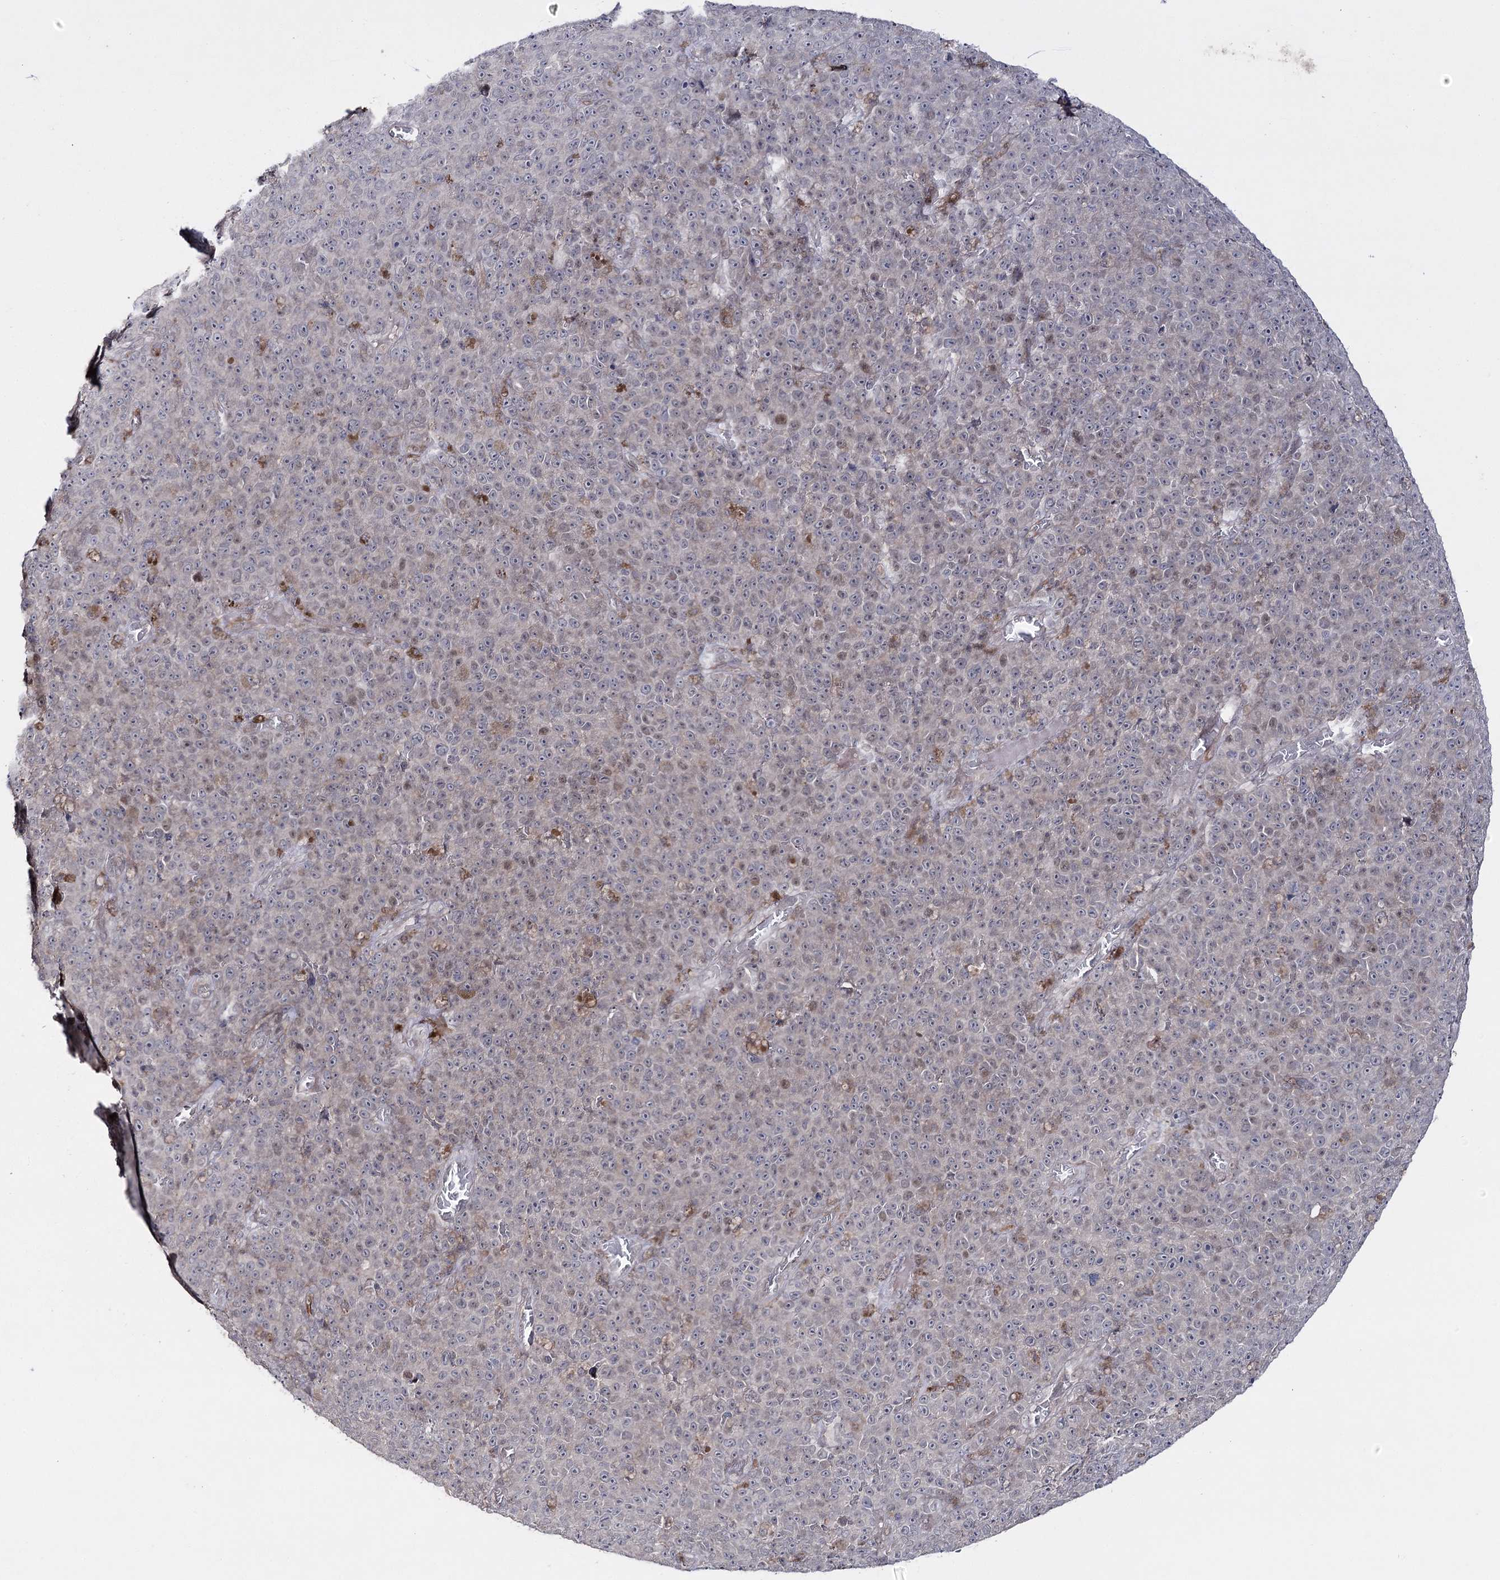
{"staining": {"intensity": "weak", "quantity": "<25%", "location": "cytoplasmic/membranous,nuclear"}, "tissue": "melanoma", "cell_type": "Tumor cells", "image_type": "cancer", "snomed": [{"axis": "morphology", "description": "Malignant melanoma, NOS"}, {"axis": "topography", "description": "Skin"}], "caption": "Tumor cells show no significant protein expression in melanoma.", "gene": "HSD11B2", "patient": {"sex": "female", "age": 82}}